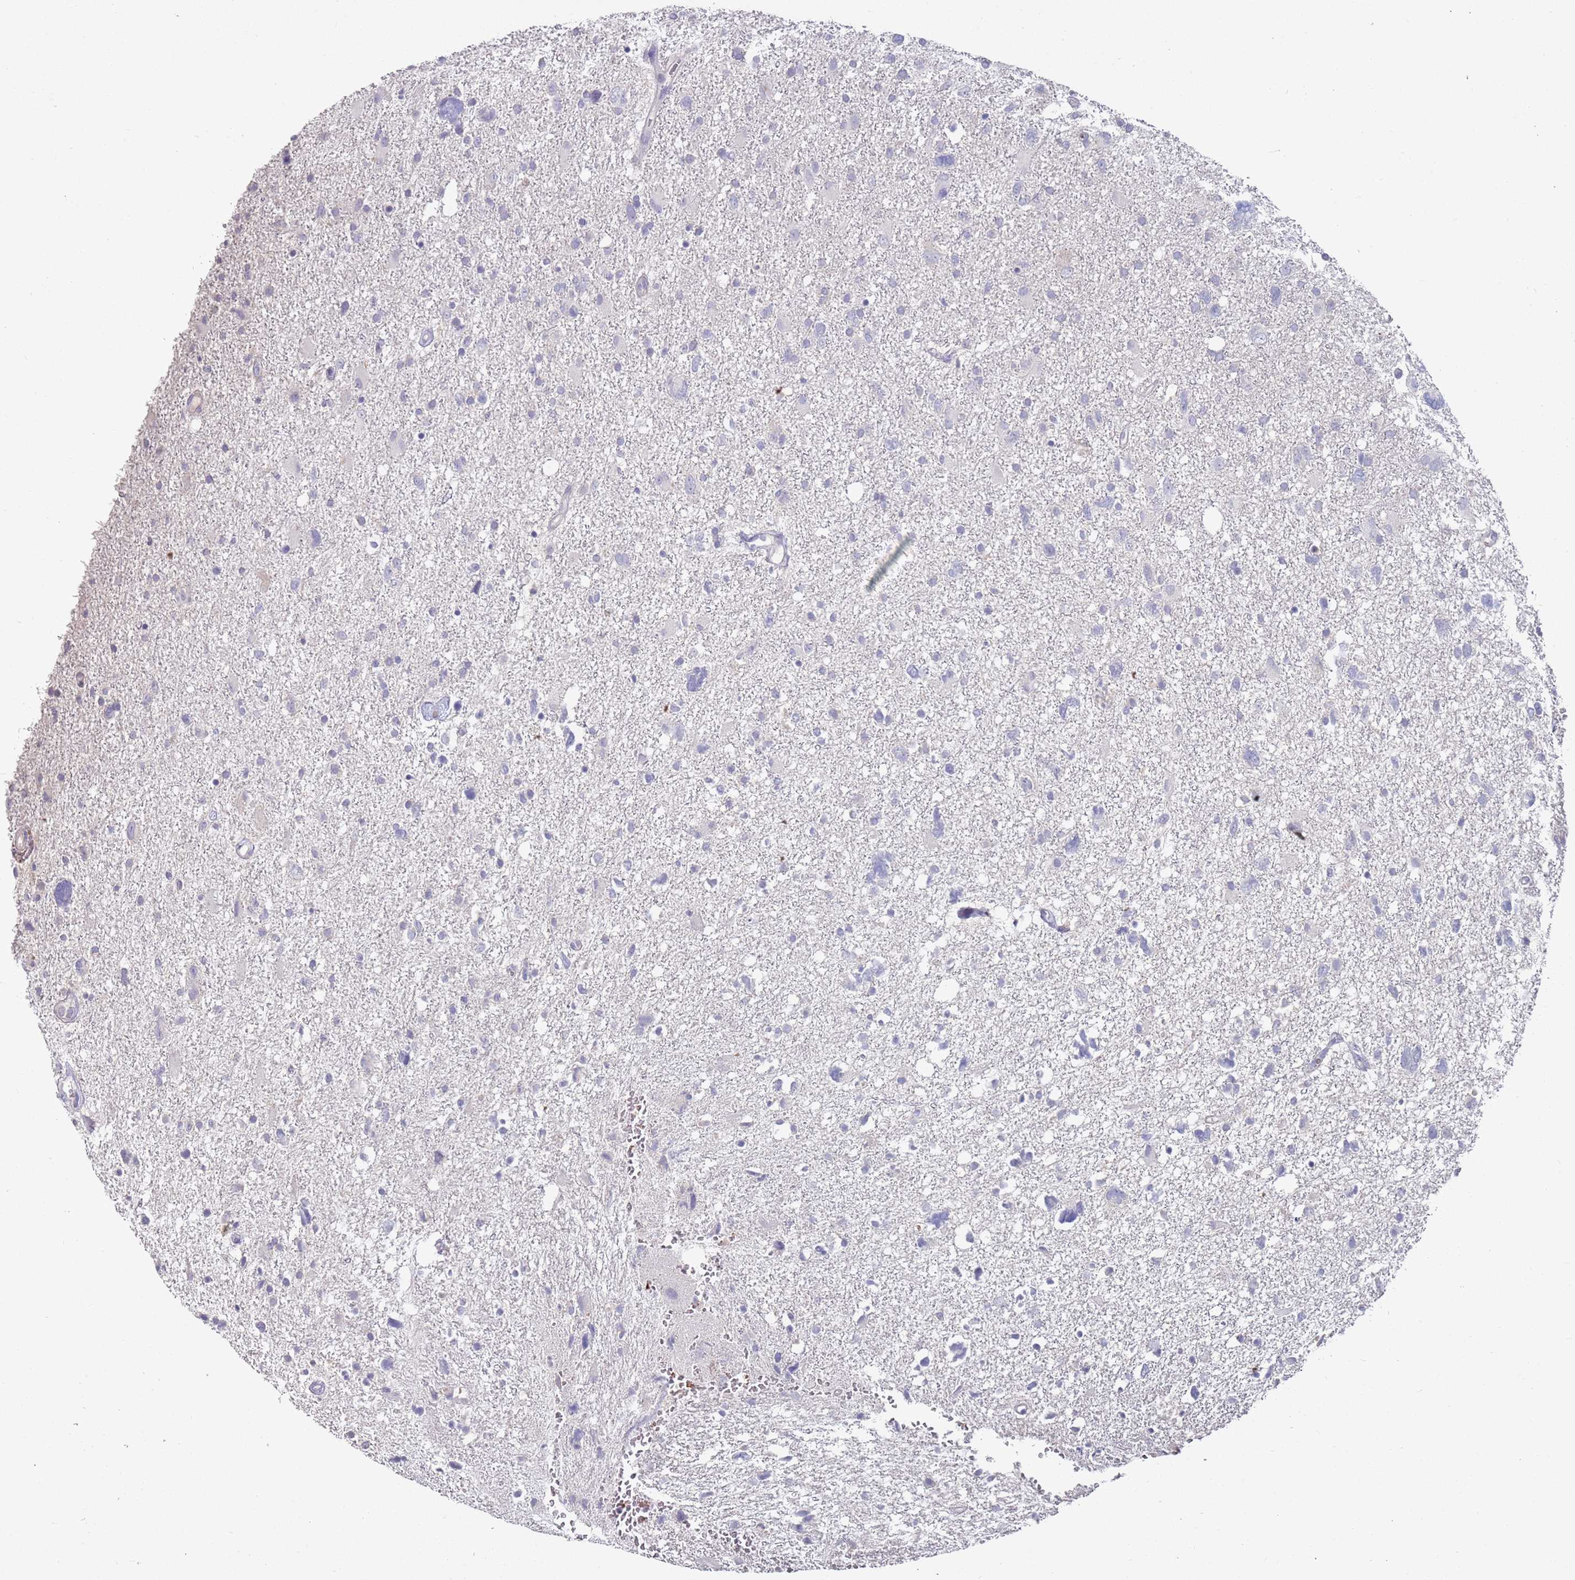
{"staining": {"intensity": "negative", "quantity": "none", "location": "none"}, "tissue": "glioma", "cell_type": "Tumor cells", "image_type": "cancer", "snomed": [{"axis": "morphology", "description": "Glioma, malignant, High grade"}, {"axis": "topography", "description": "Brain"}], "caption": "There is no significant expression in tumor cells of malignant glioma (high-grade).", "gene": "LACC1", "patient": {"sex": "male", "age": 61}}